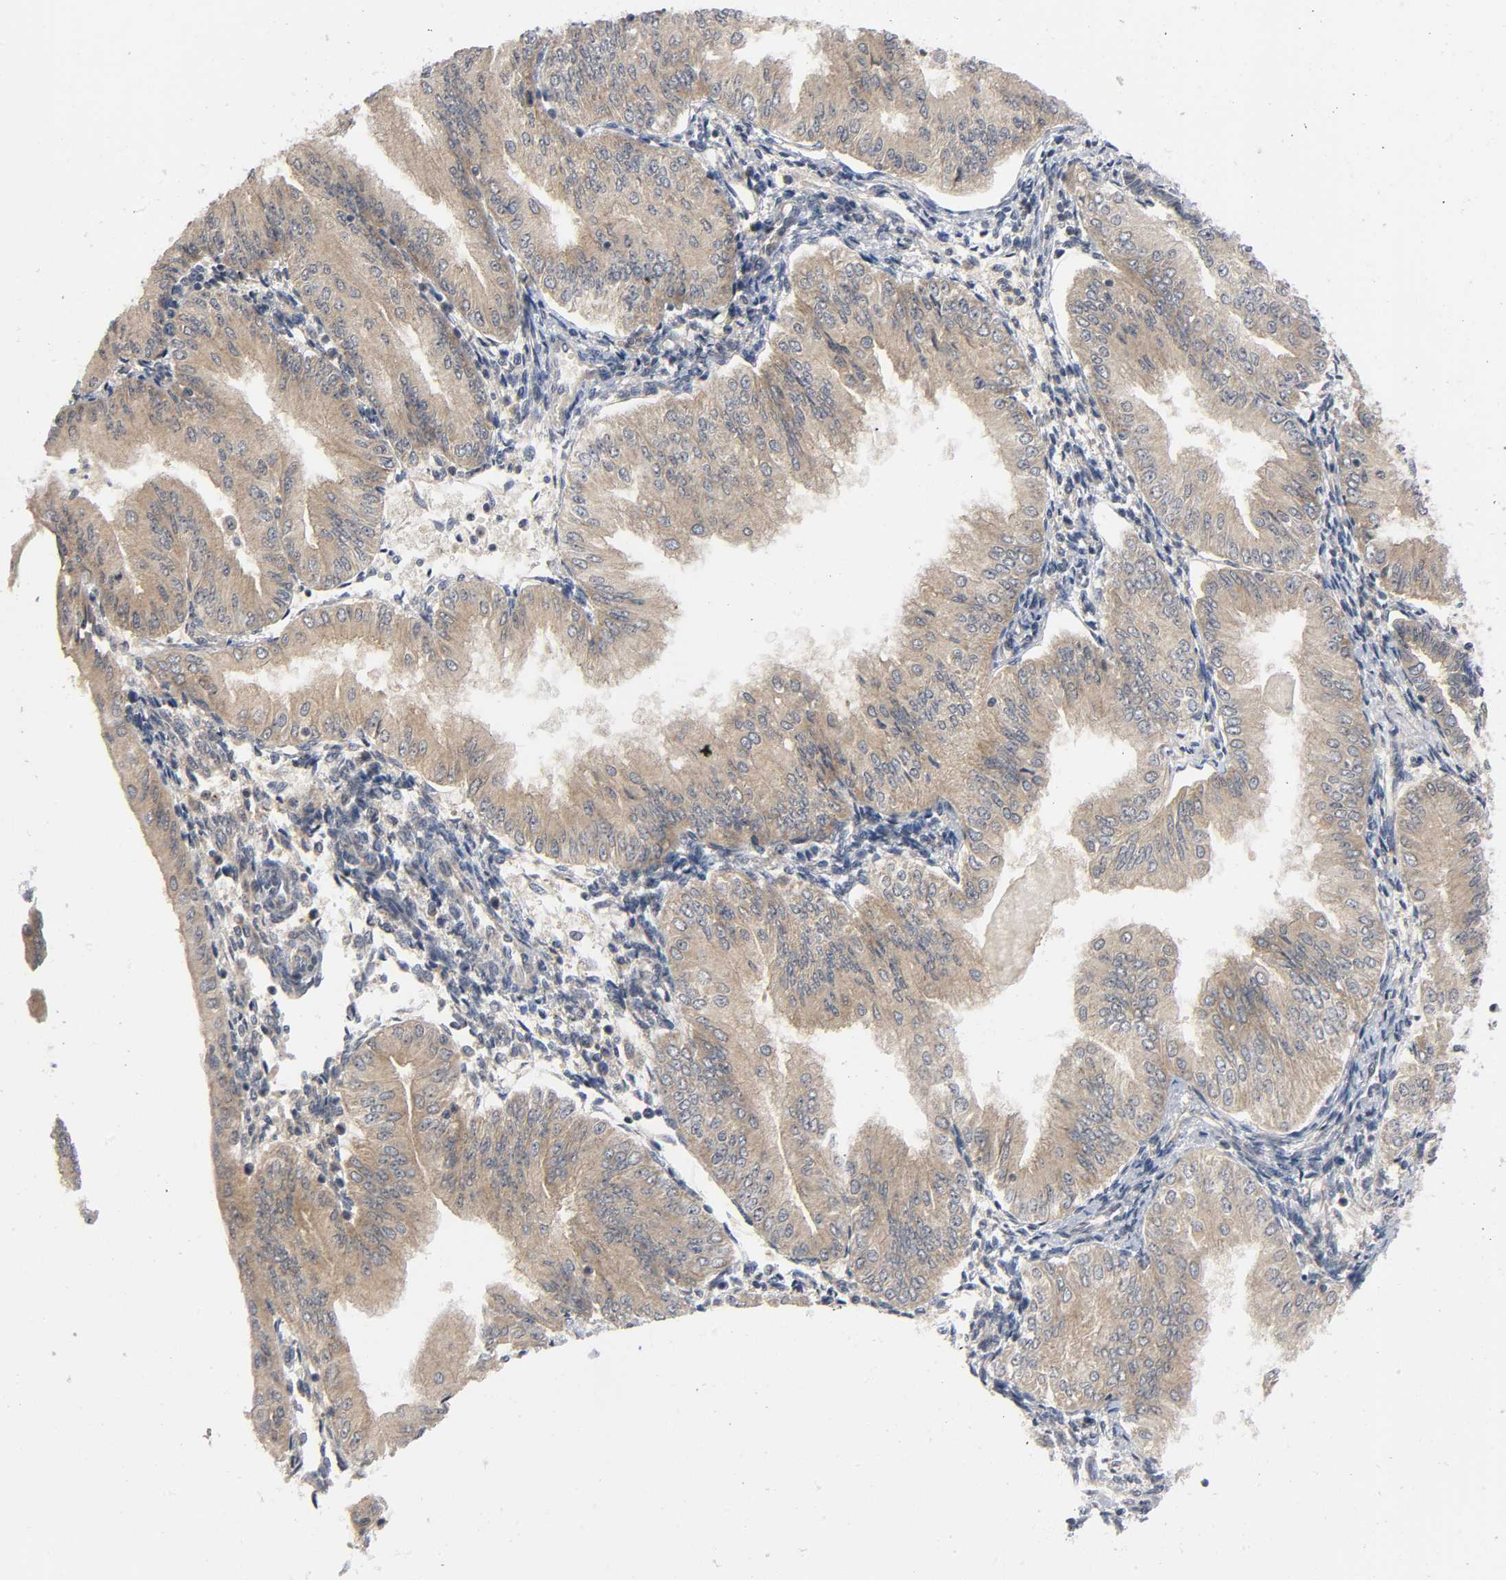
{"staining": {"intensity": "moderate", "quantity": ">75%", "location": "cytoplasmic/membranous"}, "tissue": "endometrial cancer", "cell_type": "Tumor cells", "image_type": "cancer", "snomed": [{"axis": "morphology", "description": "Adenocarcinoma, NOS"}, {"axis": "topography", "description": "Endometrium"}], "caption": "Endometrial cancer (adenocarcinoma) stained with a protein marker shows moderate staining in tumor cells.", "gene": "MAPK8", "patient": {"sex": "female", "age": 53}}